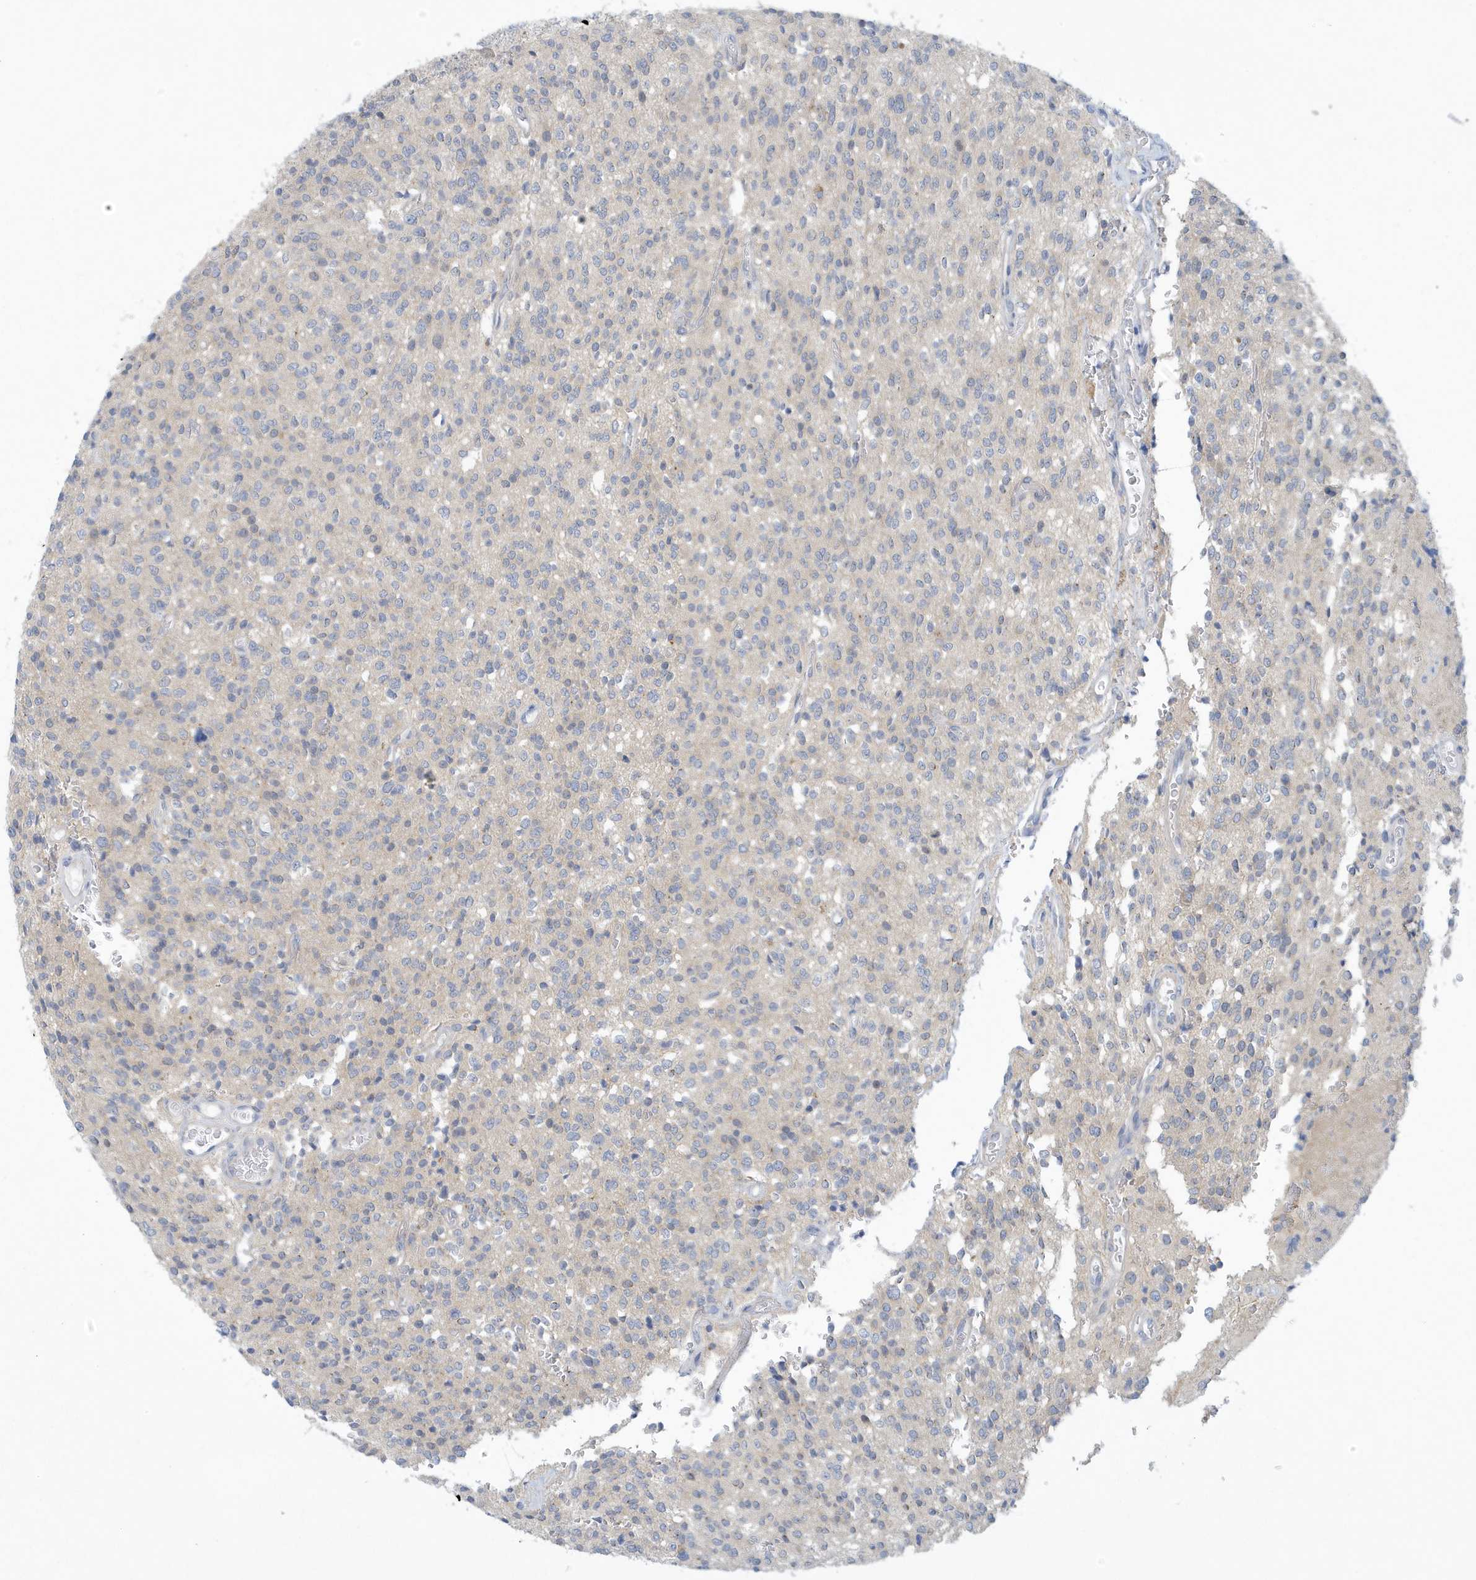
{"staining": {"intensity": "negative", "quantity": "none", "location": "none"}, "tissue": "glioma", "cell_type": "Tumor cells", "image_type": "cancer", "snomed": [{"axis": "morphology", "description": "Glioma, malignant, High grade"}, {"axis": "topography", "description": "Brain"}], "caption": "This is an IHC micrograph of malignant high-grade glioma. There is no staining in tumor cells.", "gene": "VTA1", "patient": {"sex": "male", "age": 34}}